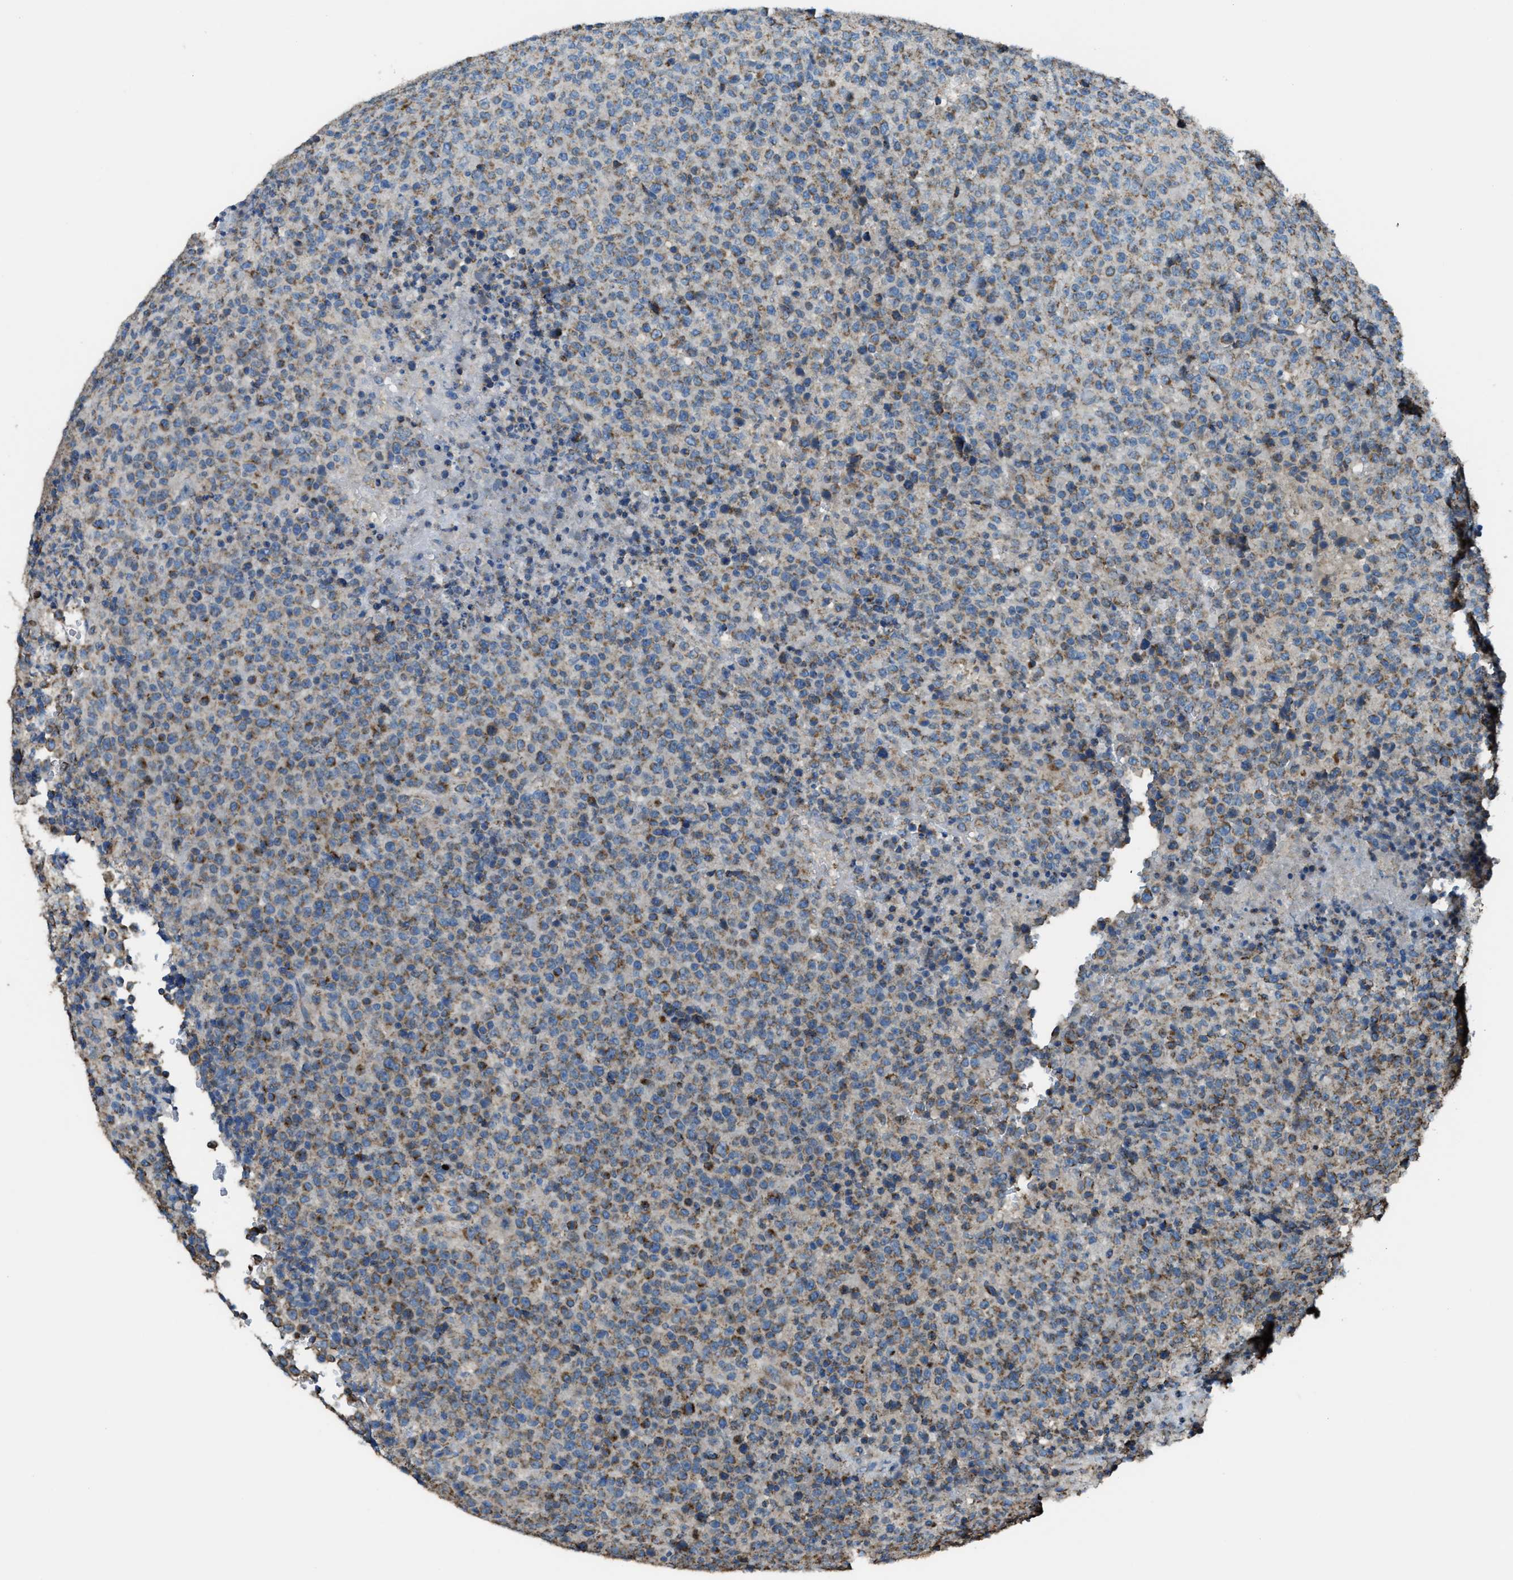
{"staining": {"intensity": "moderate", "quantity": ">75%", "location": "cytoplasmic/membranous"}, "tissue": "lymphoma", "cell_type": "Tumor cells", "image_type": "cancer", "snomed": [{"axis": "morphology", "description": "Malignant lymphoma, non-Hodgkin's type, High grade"}, {"axis": "topography", "description": "Lymph node"}], "caption": "There is medium levels of moderate cytoplasmic/membranous positivity in tumor cells of high-grade malignant lymphoma, non-Hodgkin's type, as demonstrated by immunohistochemical staining (brown color).", "gene": "SLC25A11", "patient": {"sex": "male", "age": 13}}